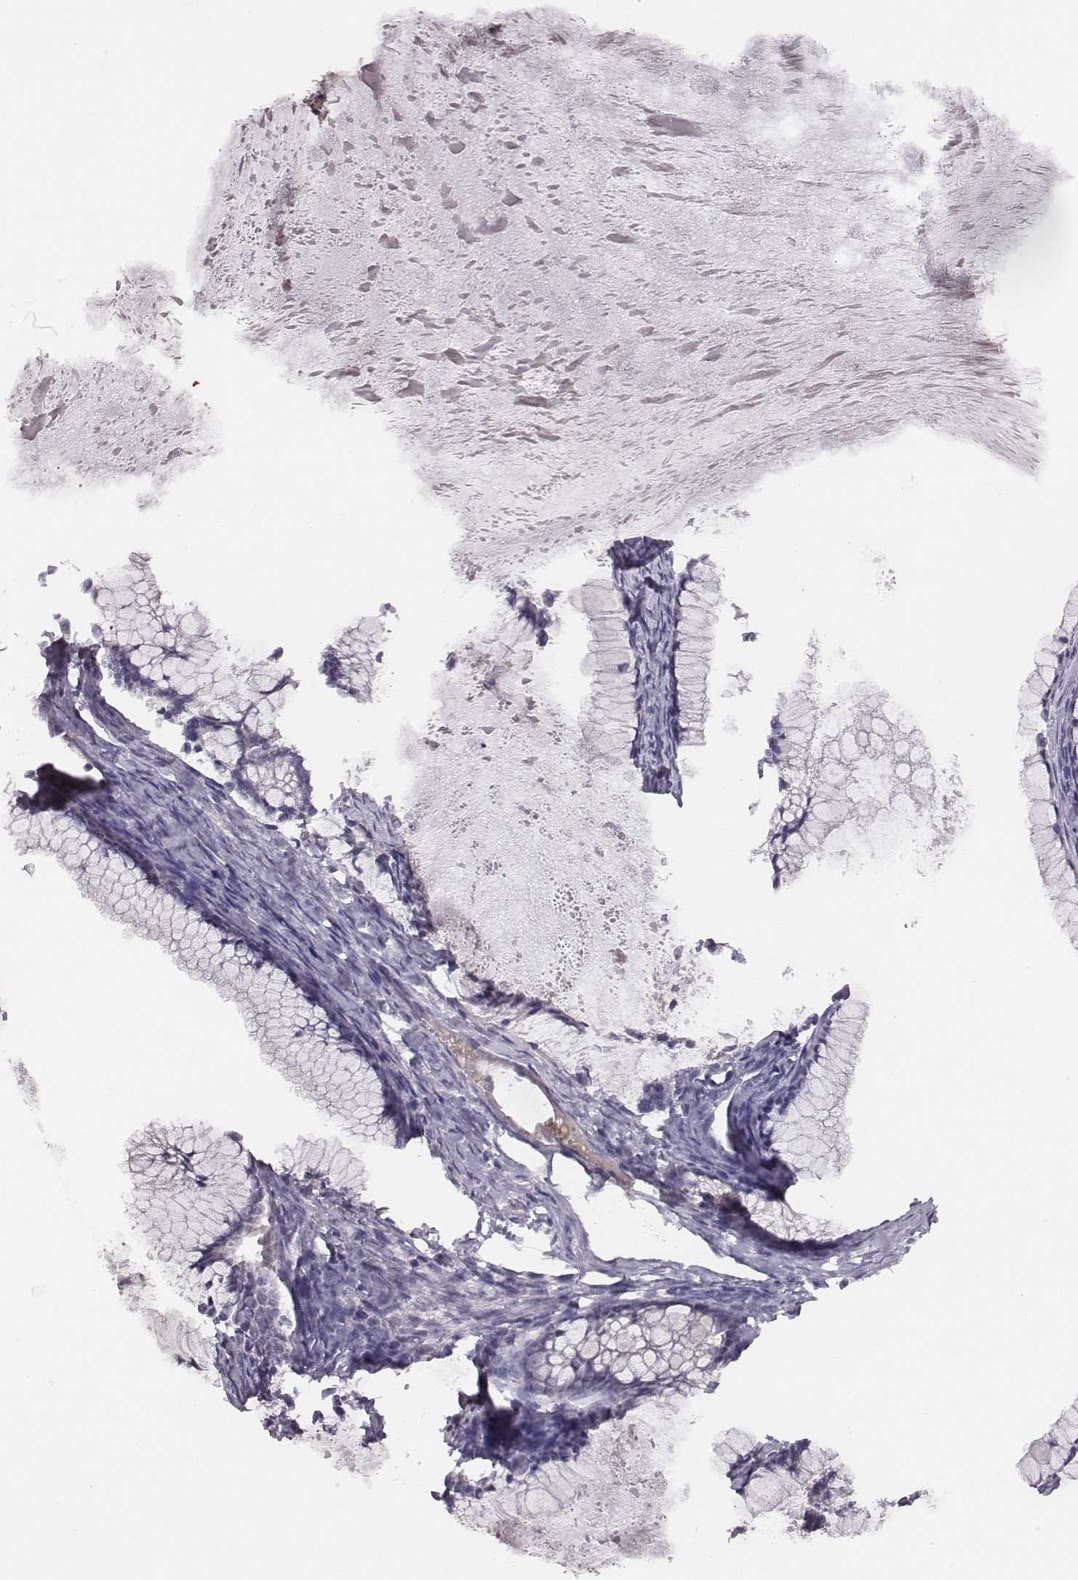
{"staining": {"intensity": "negative", "quantity": "none", "location": "none"}, "tissue": "ovarian cancer", "cell_type": "Tumor cells", "image_type": "cancer", "snomed": [{"axis": "morphology", "description": "Cystadenocarcinoma, mucinous, NOS"}, {"axis": "topography", "description": "Ovary"}], "caption": "Tumor cells are negative for brown protein staining in ovarian mucinous cystadenocarcinoma.", "gene": "SLC22A6", "patient": {"sex": "female", "age": 41}}